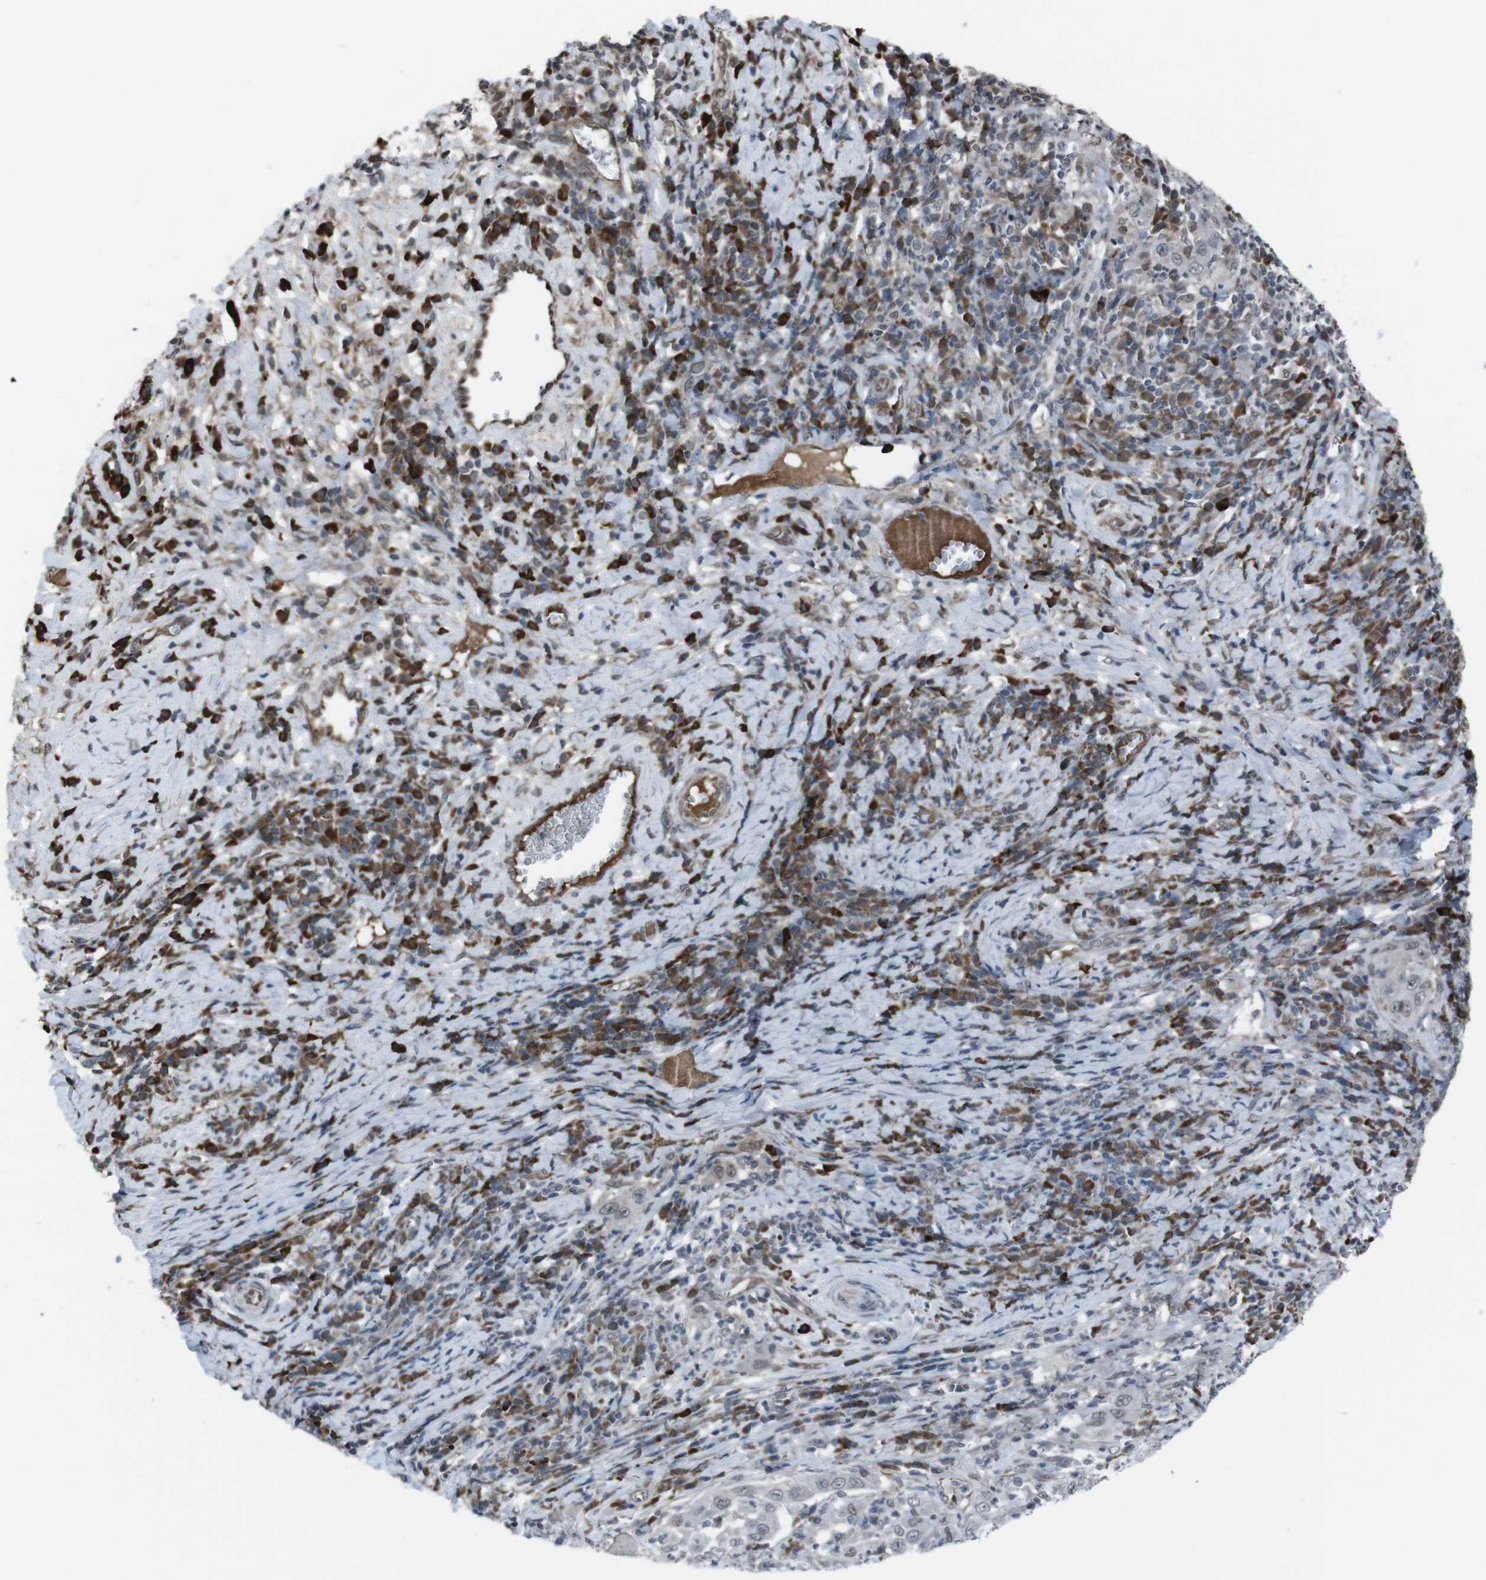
{"staining": {"intensity": "moderate", "quantity": "<25%", "location": "nuclear"}, "tissue": "cervical cancer", "cell_type": "Tumor cells", "image_type": "cancer", "snomed": [{"axis": "morphology", "description": "Squamous cell carcinoma, NOS"}, {"axis": "topography", "description": "Cervix"}], "caption": "A brown stain labels moderate nuclear expression of a protein in squamous cell carcinoma (cervical) tumor cells.", "gene": "SS18L1", "patient": {"sex": "female", "age": 46}}